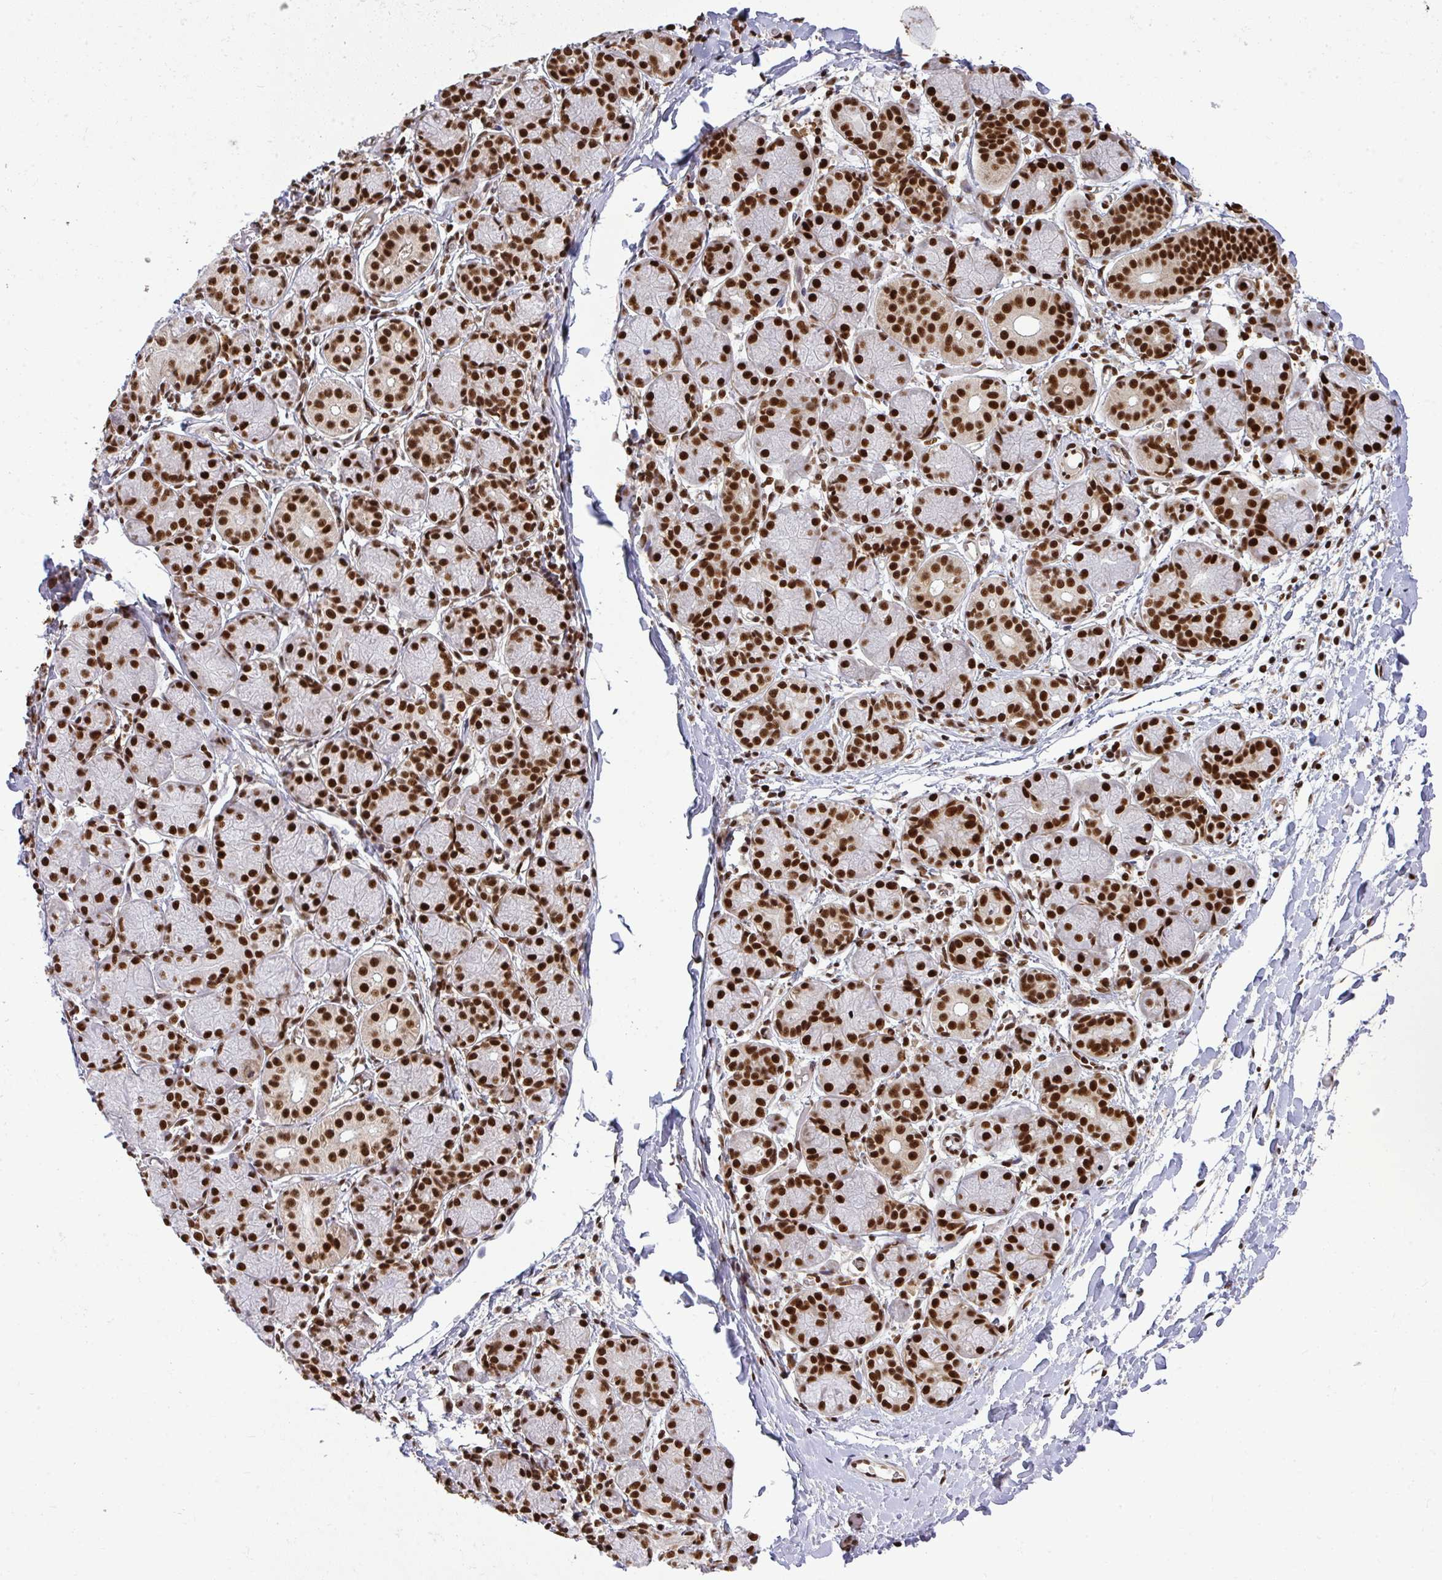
{"staining": {"intensity": "strong", "quantity": ">75%", "location": "nuclear"}, "tissue": "salivary gland", "cell_type": "Glandular cells", "image_type": "normal", "snomed": [{"axis": "morphology", "description": "Normal tissue, NOS"}, {"axis": "topography", "description": "Salivary gland"}], "caption": "This image displays IHC staining of benign salivary gland, with high strong nuclear staining in about >75% of glandular cells.", "gene": "U2AF1L4", "patient": {"sex": "female", "age": 24}}